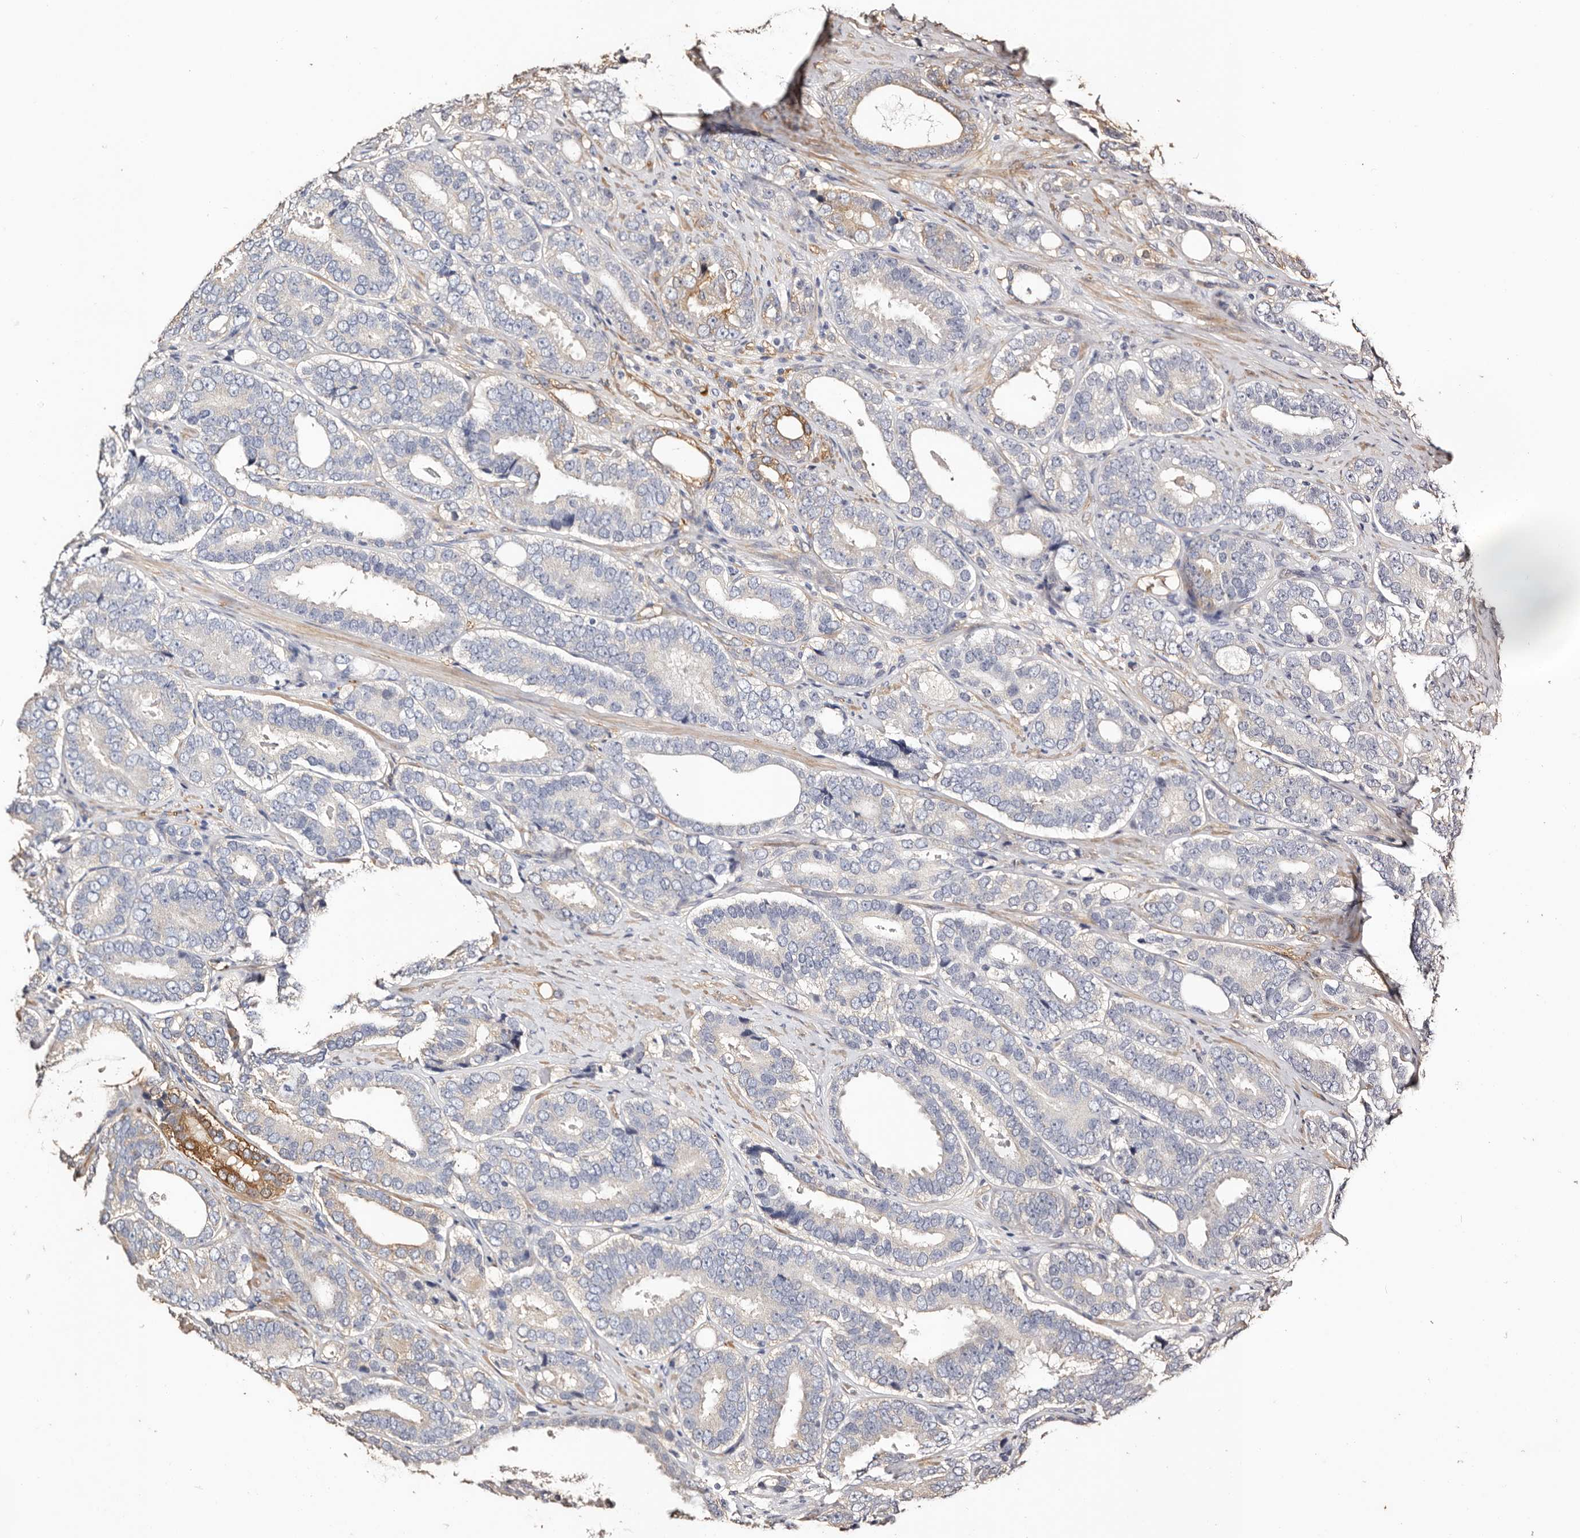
{"staining": {"intensity": "negative", "quantity": "none", "location": "none"}, "tissue": "prostate cancer", "cell_type": "Tumor cells", "image_type": "cancer", "snomed": [{"axis": "morphology", "description": "Adenocarcinoma, High grade"}, {"axis": "topography", "description": "Prostate"}], "caption": "A photomicrograph of prostate cancer stained for a protein reveals no brown staining in tumor cells.", "gene": "TGM2", "patient": {"sex": "male", "age": 56}}